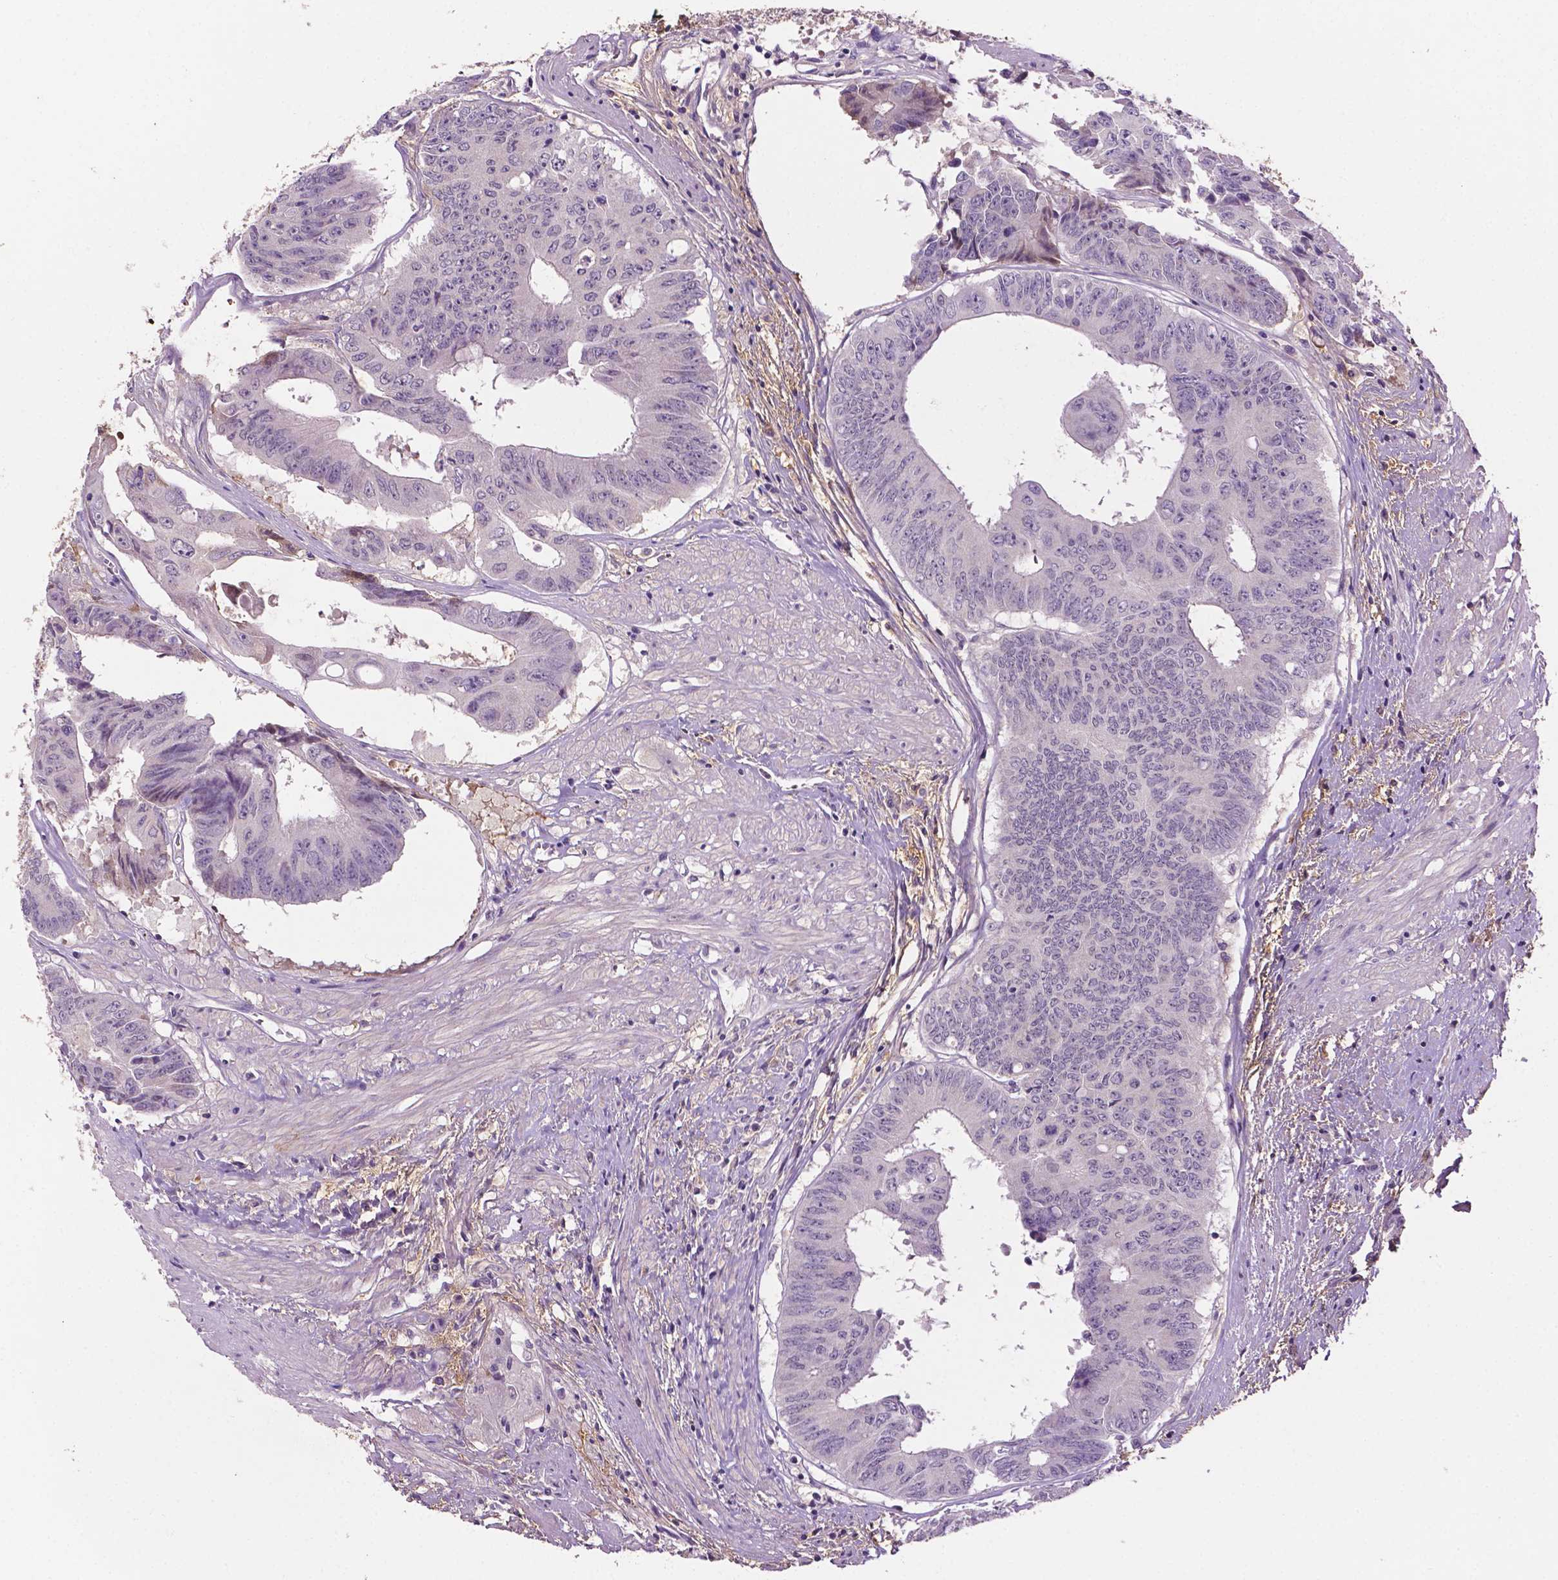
{"staining": {"intensity": "negative", "quantity": "none", "location": "none"}, "tissue": "colorectal cancer", "cell_type": "Tumor cells", "image_type": "cancer", "snomed": [{"axis": "morphology", "description": "Adenocarcinoma, NOS"}, {"axis": "topography", "description": "Rectum"}], "caption": "Tumor cells are negative for protein expression in human colorectal cancer. (DAB immunohistochemistry (IHC), high magnification).", "gene": "FBLN1", "patient": {"sex": "male", "age": 59}}